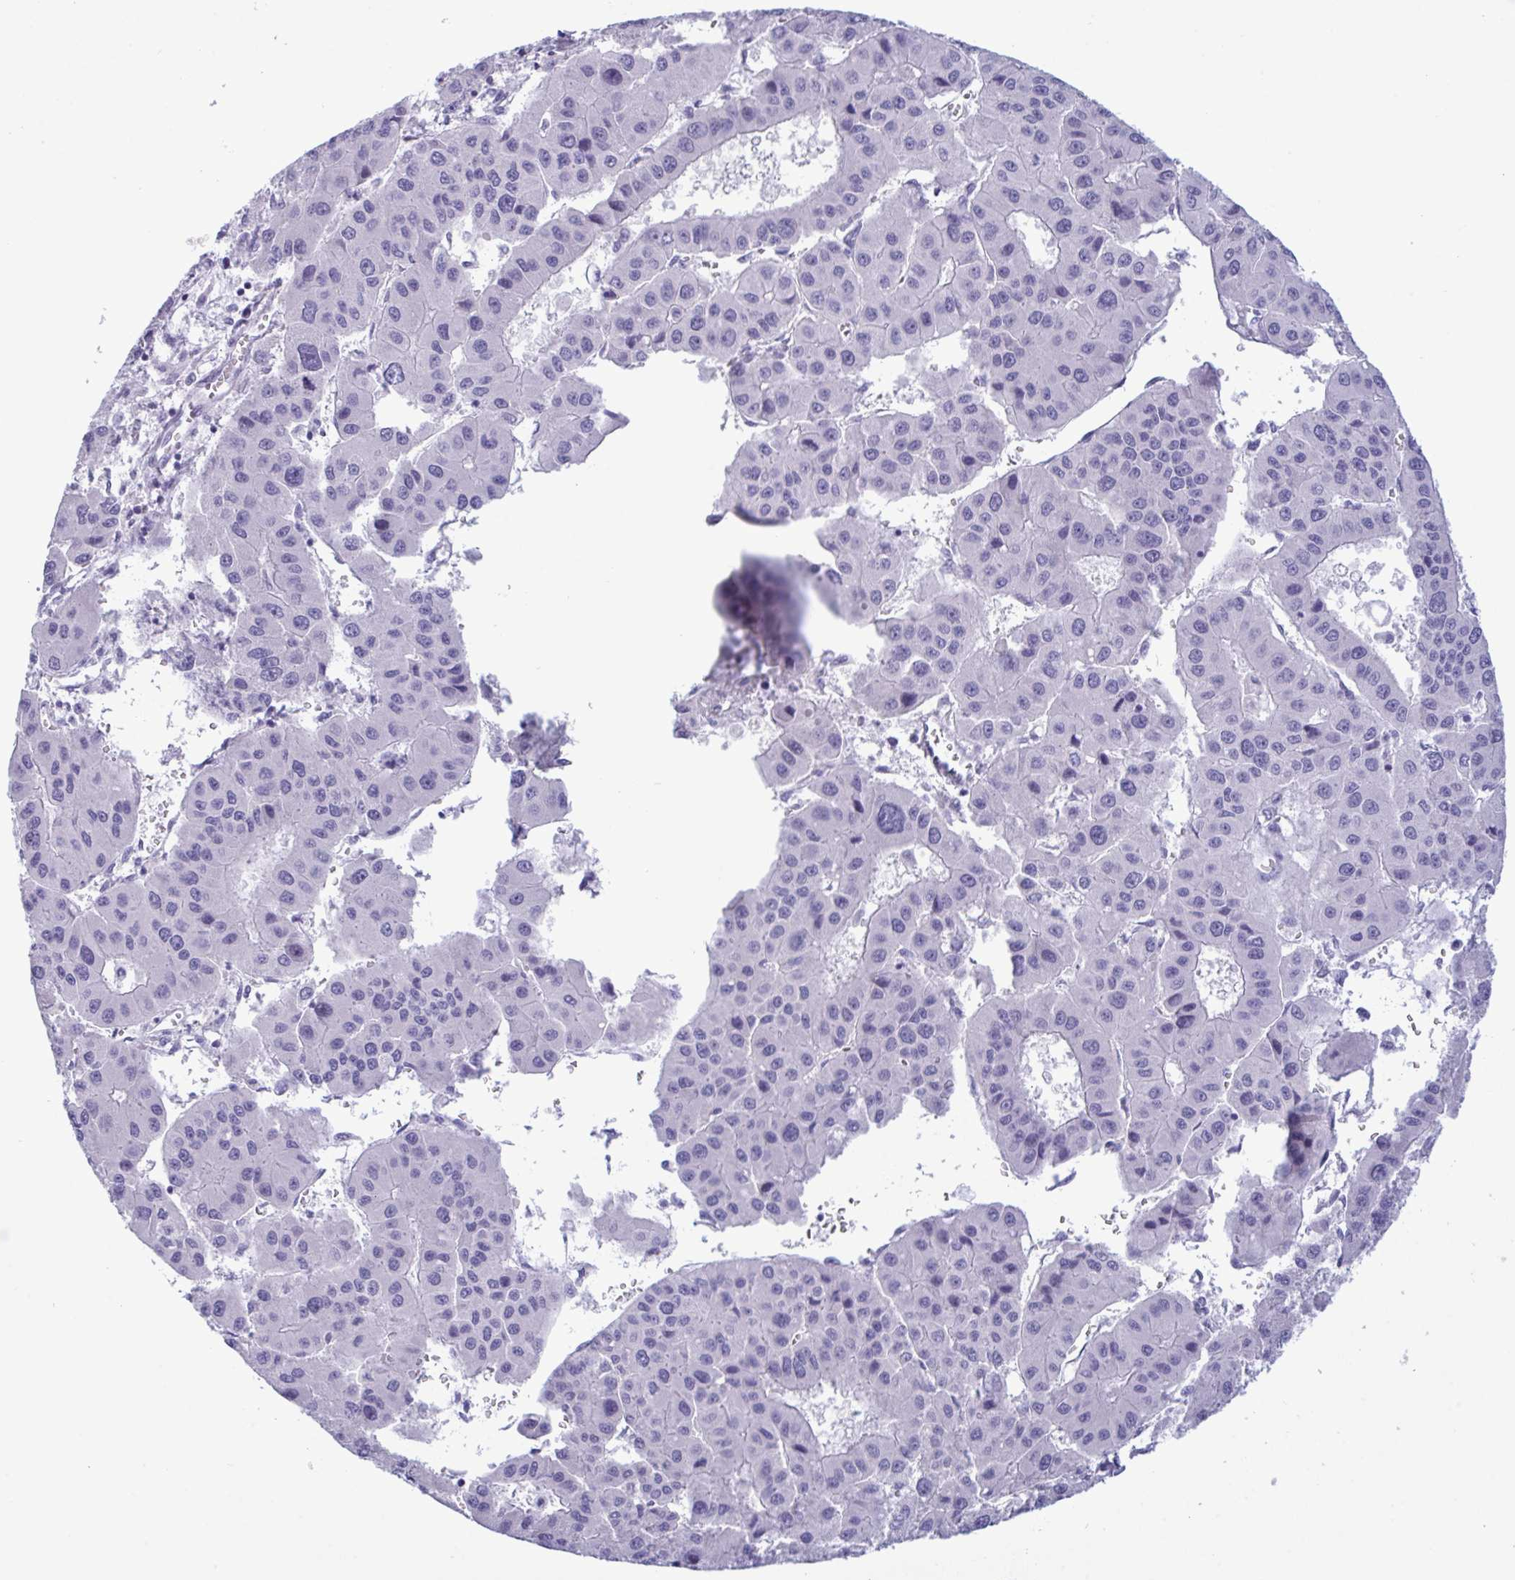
{"staining": {"intensity": "negative", "quantity": "none", "location": "none"}, "tissue": "liver cancer", "cell_type": "Tumor cells", "image_type": "cancer", "snomed": [{"axis": "morphology", "description": "Carcinoma, Hepatocellular, NOS"}, {"axis": "topography", "description": "Liver"}], "caption": "The IHC micrograph has no significant expression in tumor cells of hepatocellular carcinoma (liver) tissue.", "gene": "ZNF684", "patient": {"sex": "male", "age": 73}}